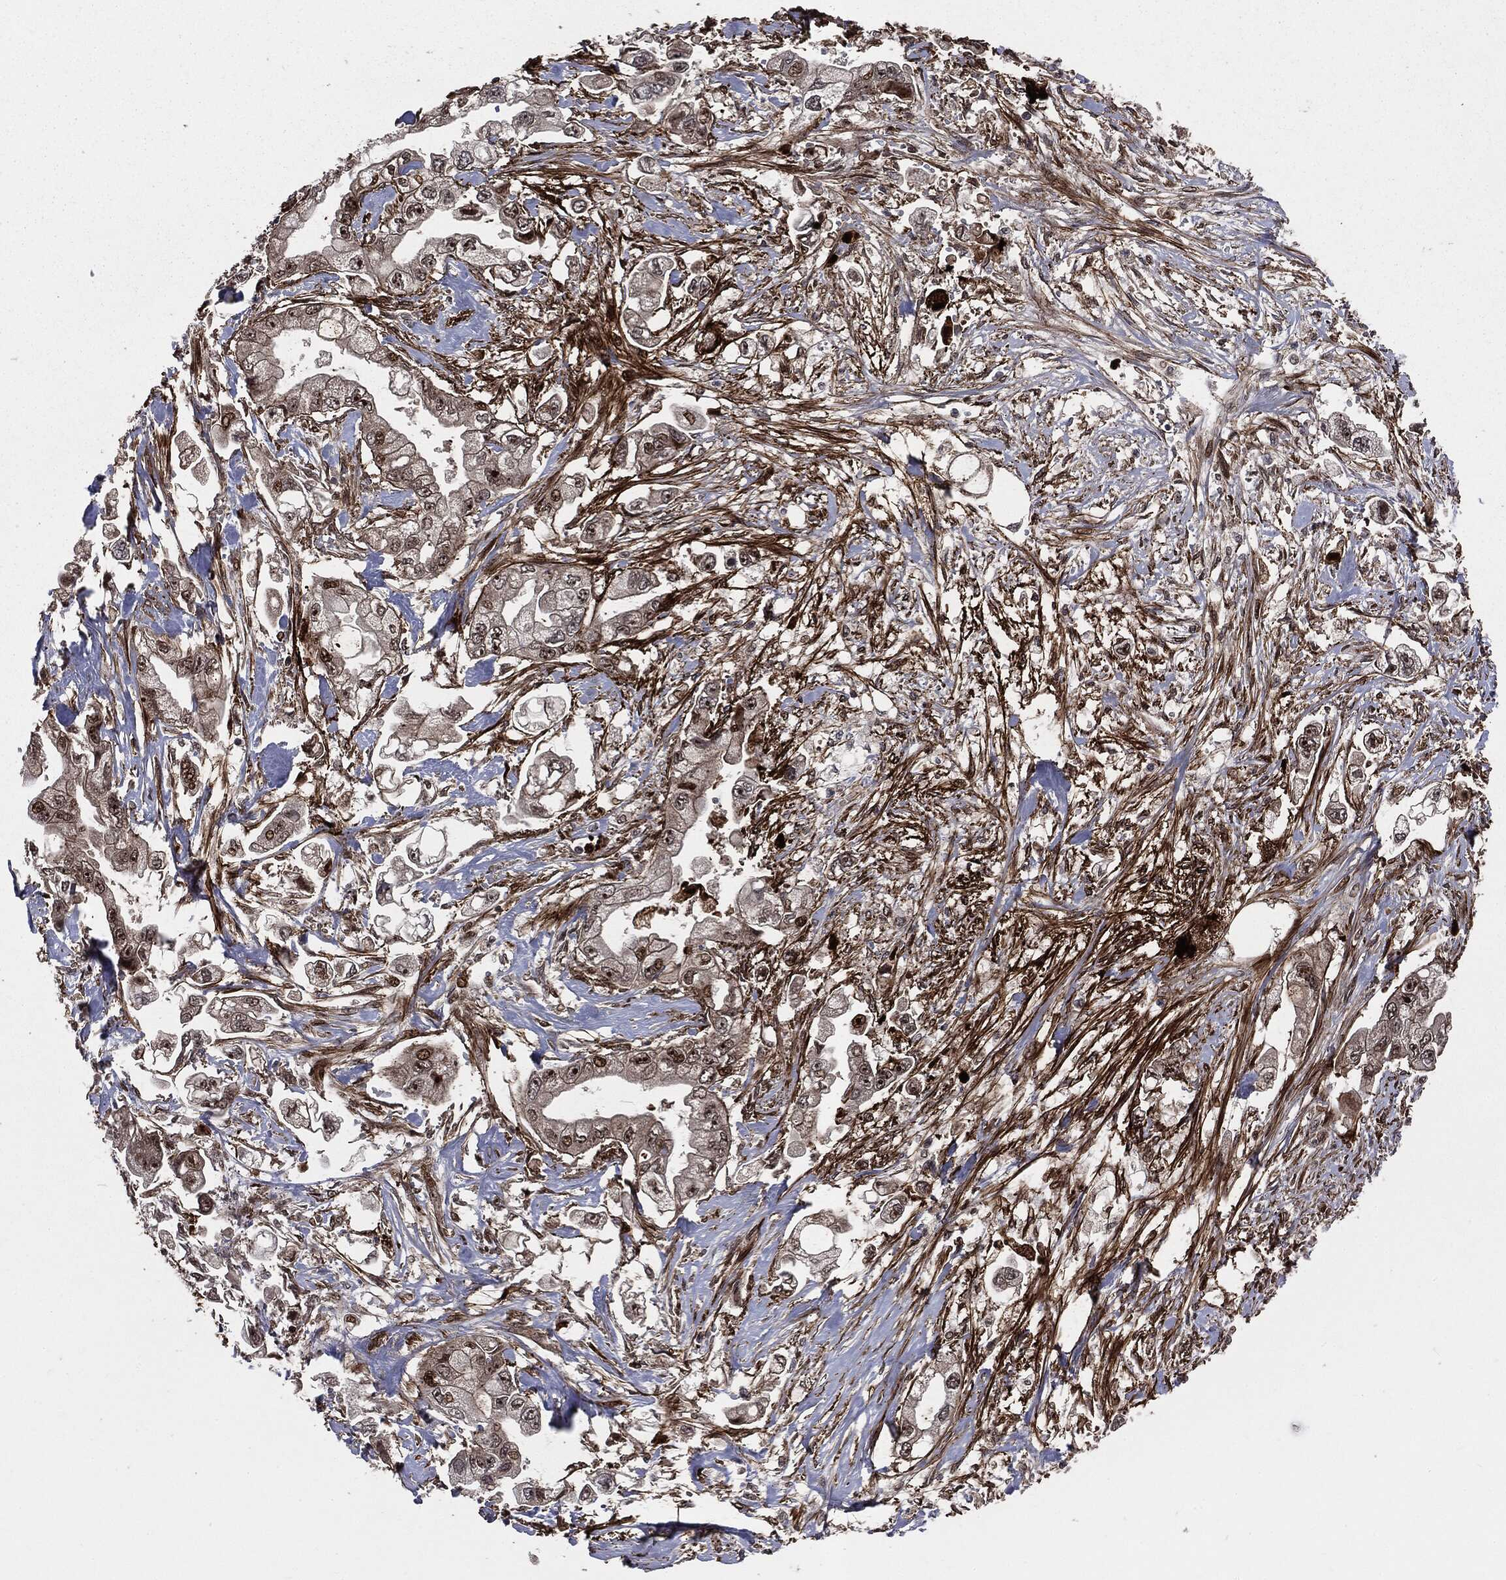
{"staining": {"intensity": "strong", "quantity": "<25%", "location": "nuclear"}, "tissue": "stomach cancer", "cell_type": "Tumor cells", "image_type": "cancer", "snomed": [{"axis": "morphology", "description": "Adenocarcinoma, NOS"}, {"axis": "topography", "description": "Stomach"}], "caption": "An image of stomach cancer stained for a protein demonstrates strong nuclear brown staining in tumor cells. (DAB IHC, brown staining for protein, blue staining for nuclei).", "gene": "SMAD4", "patient": {"sex": "male", "age": 62}}